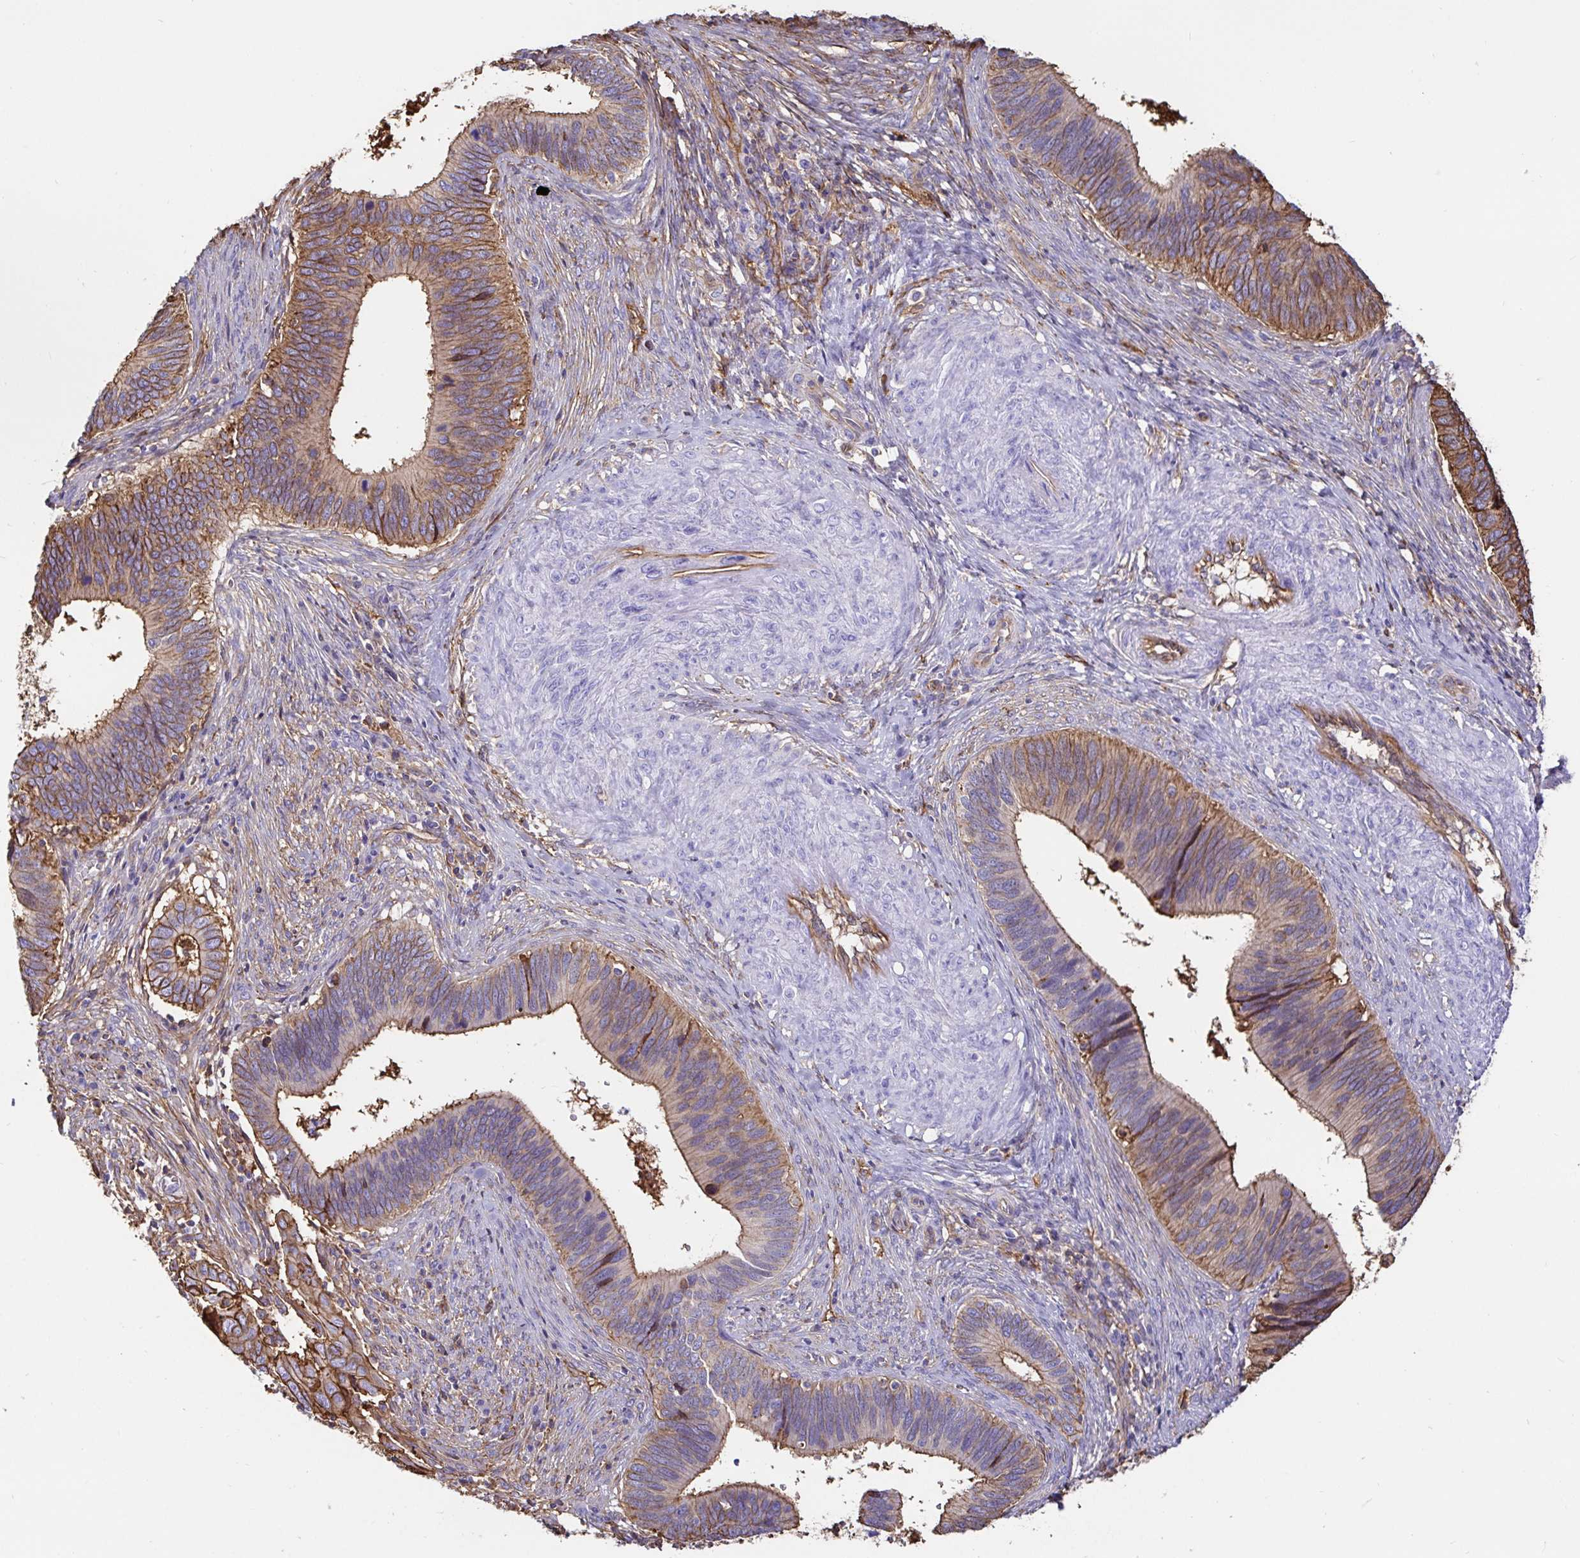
{"staining": {"intensity": "moderate", "quantity": "25%-75%", "location": "cytoplasmic/membranous"}, "tissue": "cervical cancer", "cell_type": "Tumor cells", "image_type": "cancer", "snomed": [{"axis": "morphology", "description": "Adenocarcinoma, NOS"}, {"axis": "topography", "description": "Cervix"}], "caption": "Cervical cancer stained with DAB (3,3'-diaminobenzidine) IHC demonstrates medium levels of moderate cytoplasmic/membranous positivity in about 25%-75% of tumor cells. The protein of interest is stained brown, and the nuclei are stained in blue (DAB (3,3'-diaminobenzidine) IHC with brightfield microscopy, high magnification).", "gene": "ANXA2", "patient": {"sex": "female", "age": 42}}